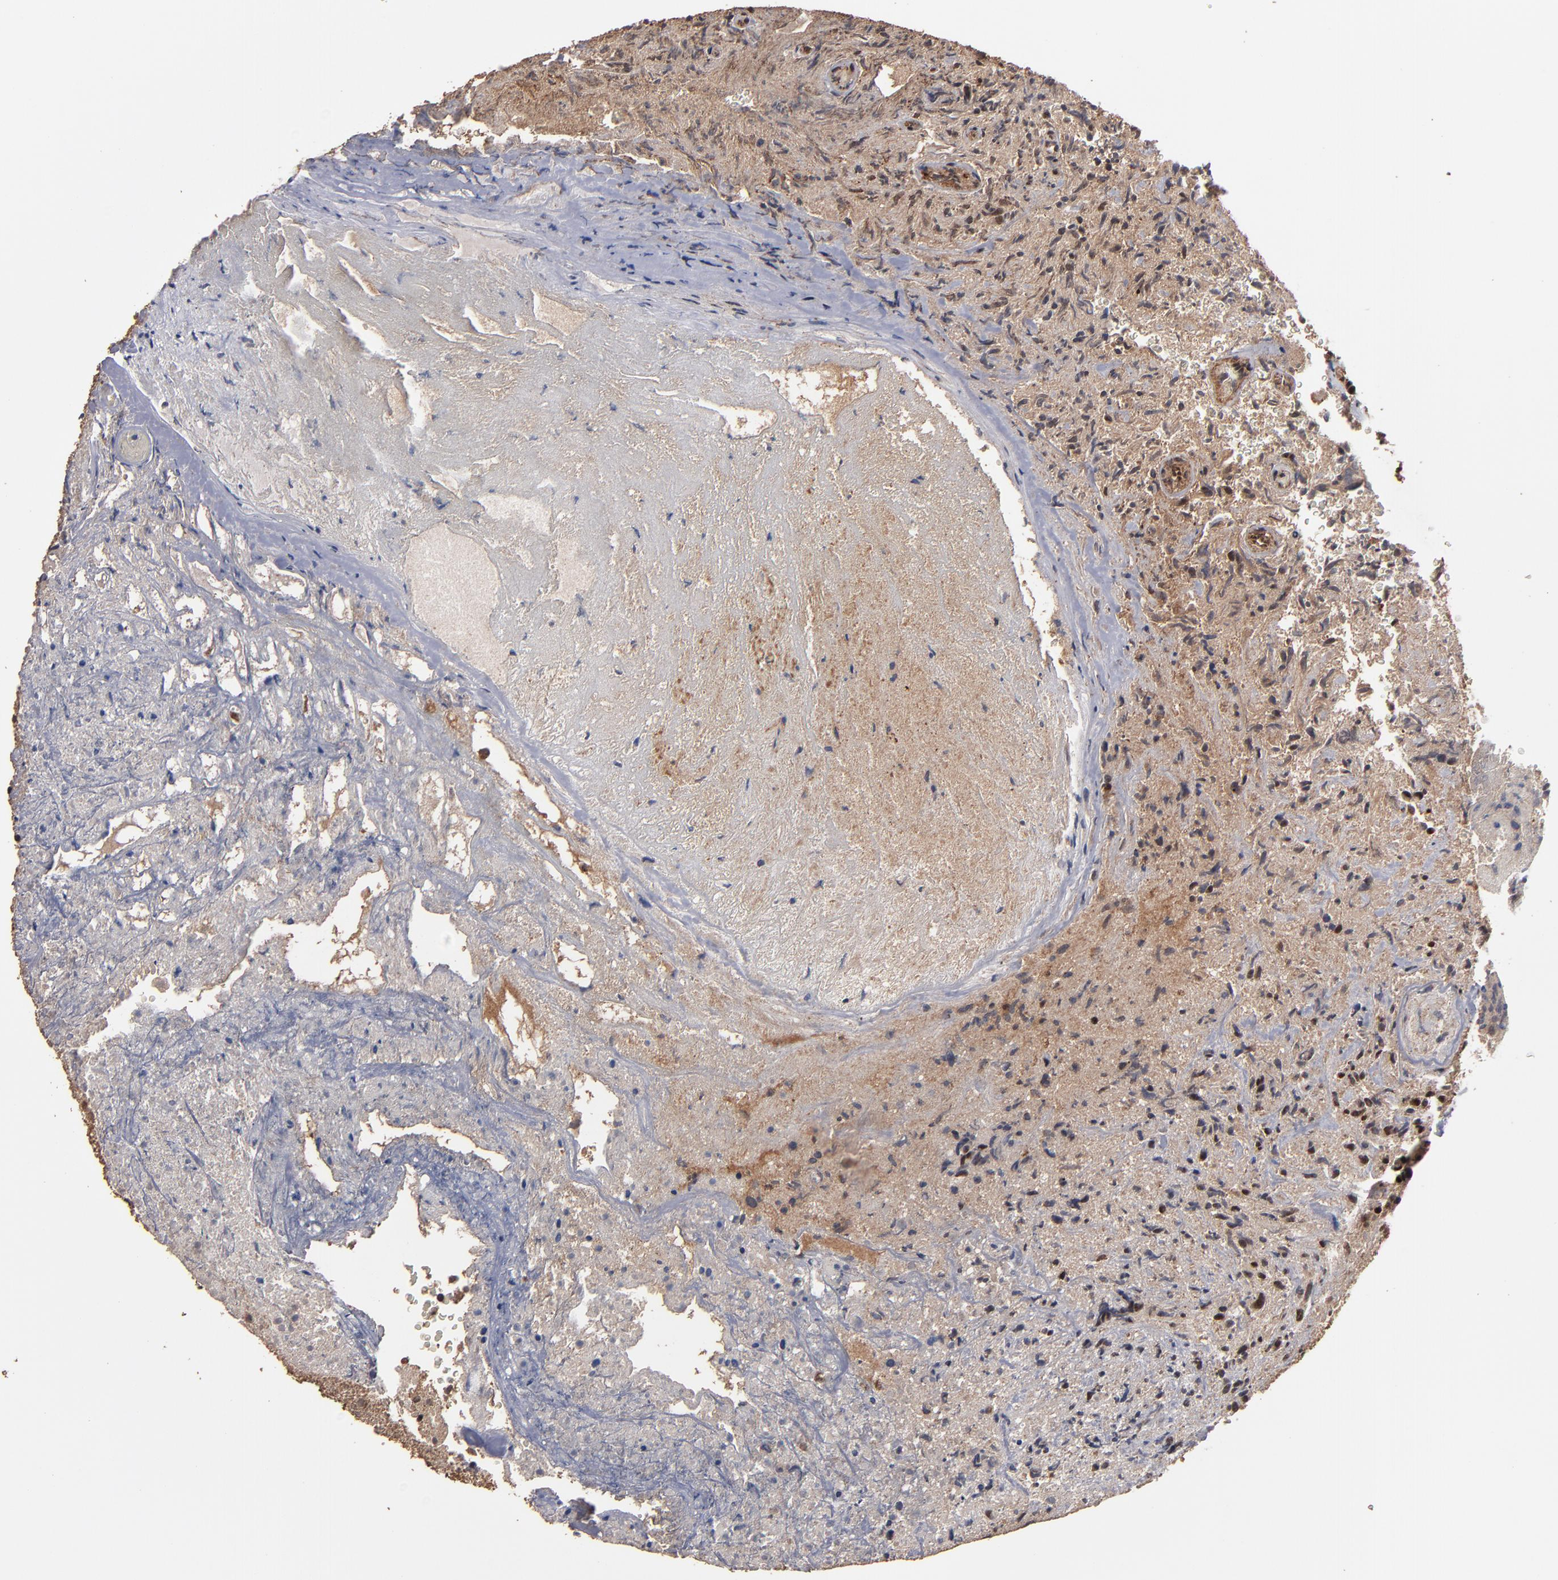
{"staining": {"intensity": "weak", "quantity": ">75%", "location": "cytoplasmic/membranous,nuclear"}, "tissue": "glioma", "cell_type": "Tumor cells", "image_type": "cancer", "snomed": [{"axis": "morphology", "description": "Normal tissue, NOS"}, {"axis": "morphology", "description": "Glioma, malignant, High grade"}, {"axis": "topography", "description": "Cerebral cortex"}], "caption": "Glioma was stained to show a protein in brown. There is low levels of weak cytoplasmic/membranous and nuclear positivity in about >75% of tumor cells. The staining was performed using DAB, with brown indicating positive protein expression. Nuclei are stained blue with hematoxylin.", "gene": "NXF2B", "patient": {"sex": "male", "age": 75}}